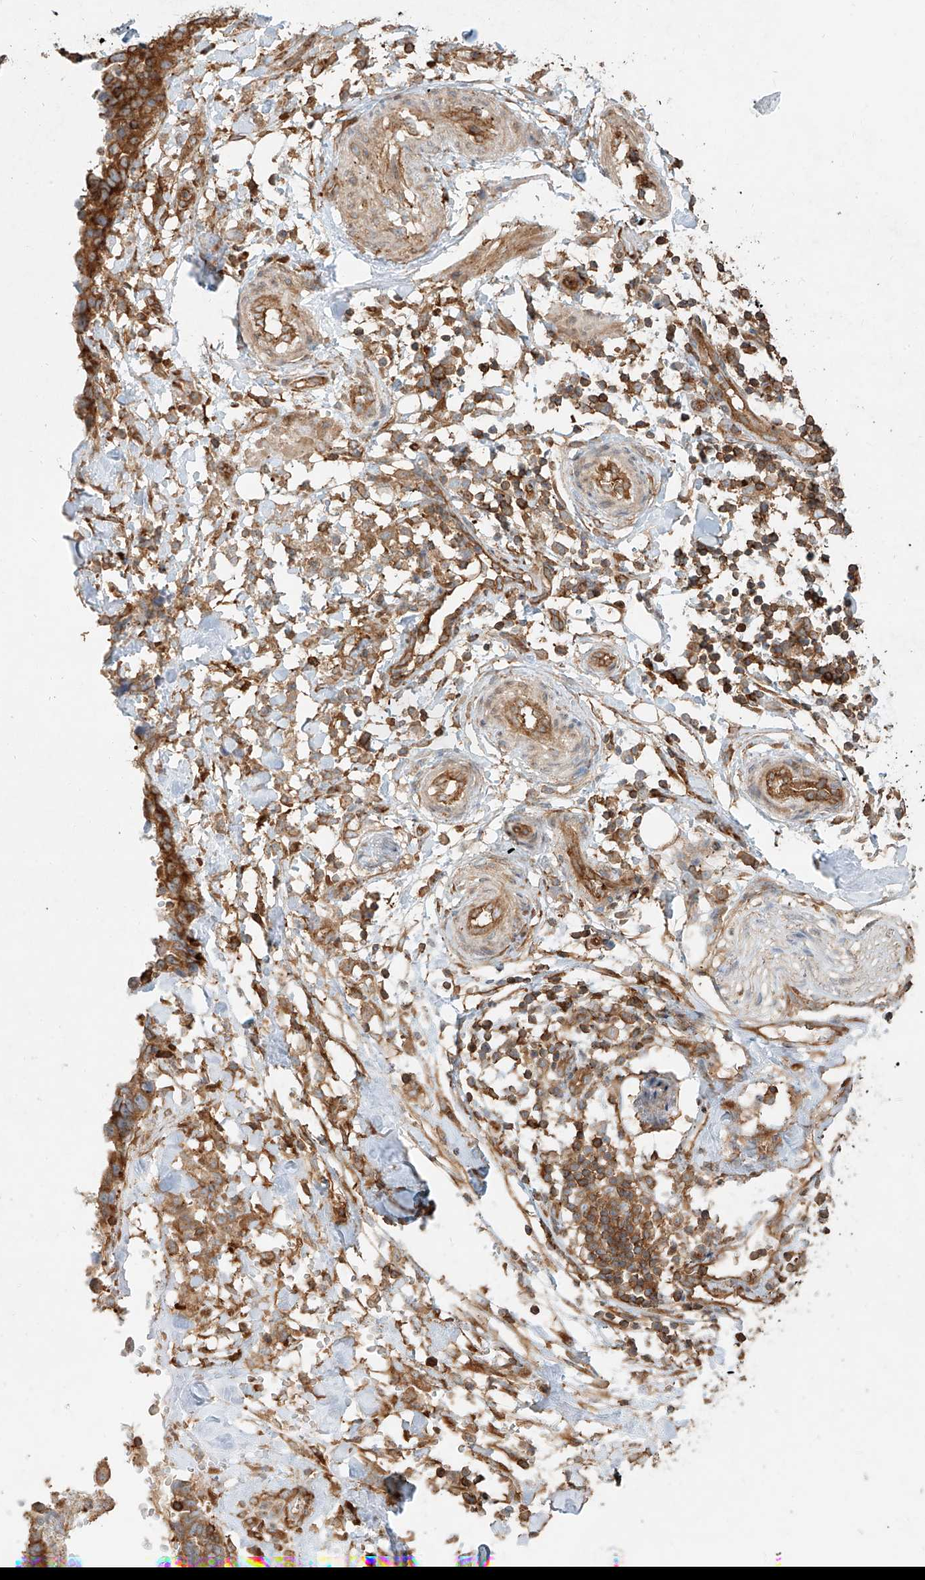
{"staining": {"intensity": "moderate", "quantity": ">75%", "location": "cytoplasmic/membranous"}, "tissue": "ovarian cancer", "cell_type": "Tumor cells", "image_type": "cancer", "snomed": [{"axis": "morphology", "description": "Cystadenocarcinoma, serous, NOS"}, {"axis": "topography", "description": "Ovary"}], "caption": "Protein analysis of serous cystadenocarcinoma (ovarian) tissue demonstrates moderate cytoplasmic/membranous staining in about >75% of tumor cells.", "gene": "SNX9", "patient": {"sex": "female", "age": 59}}